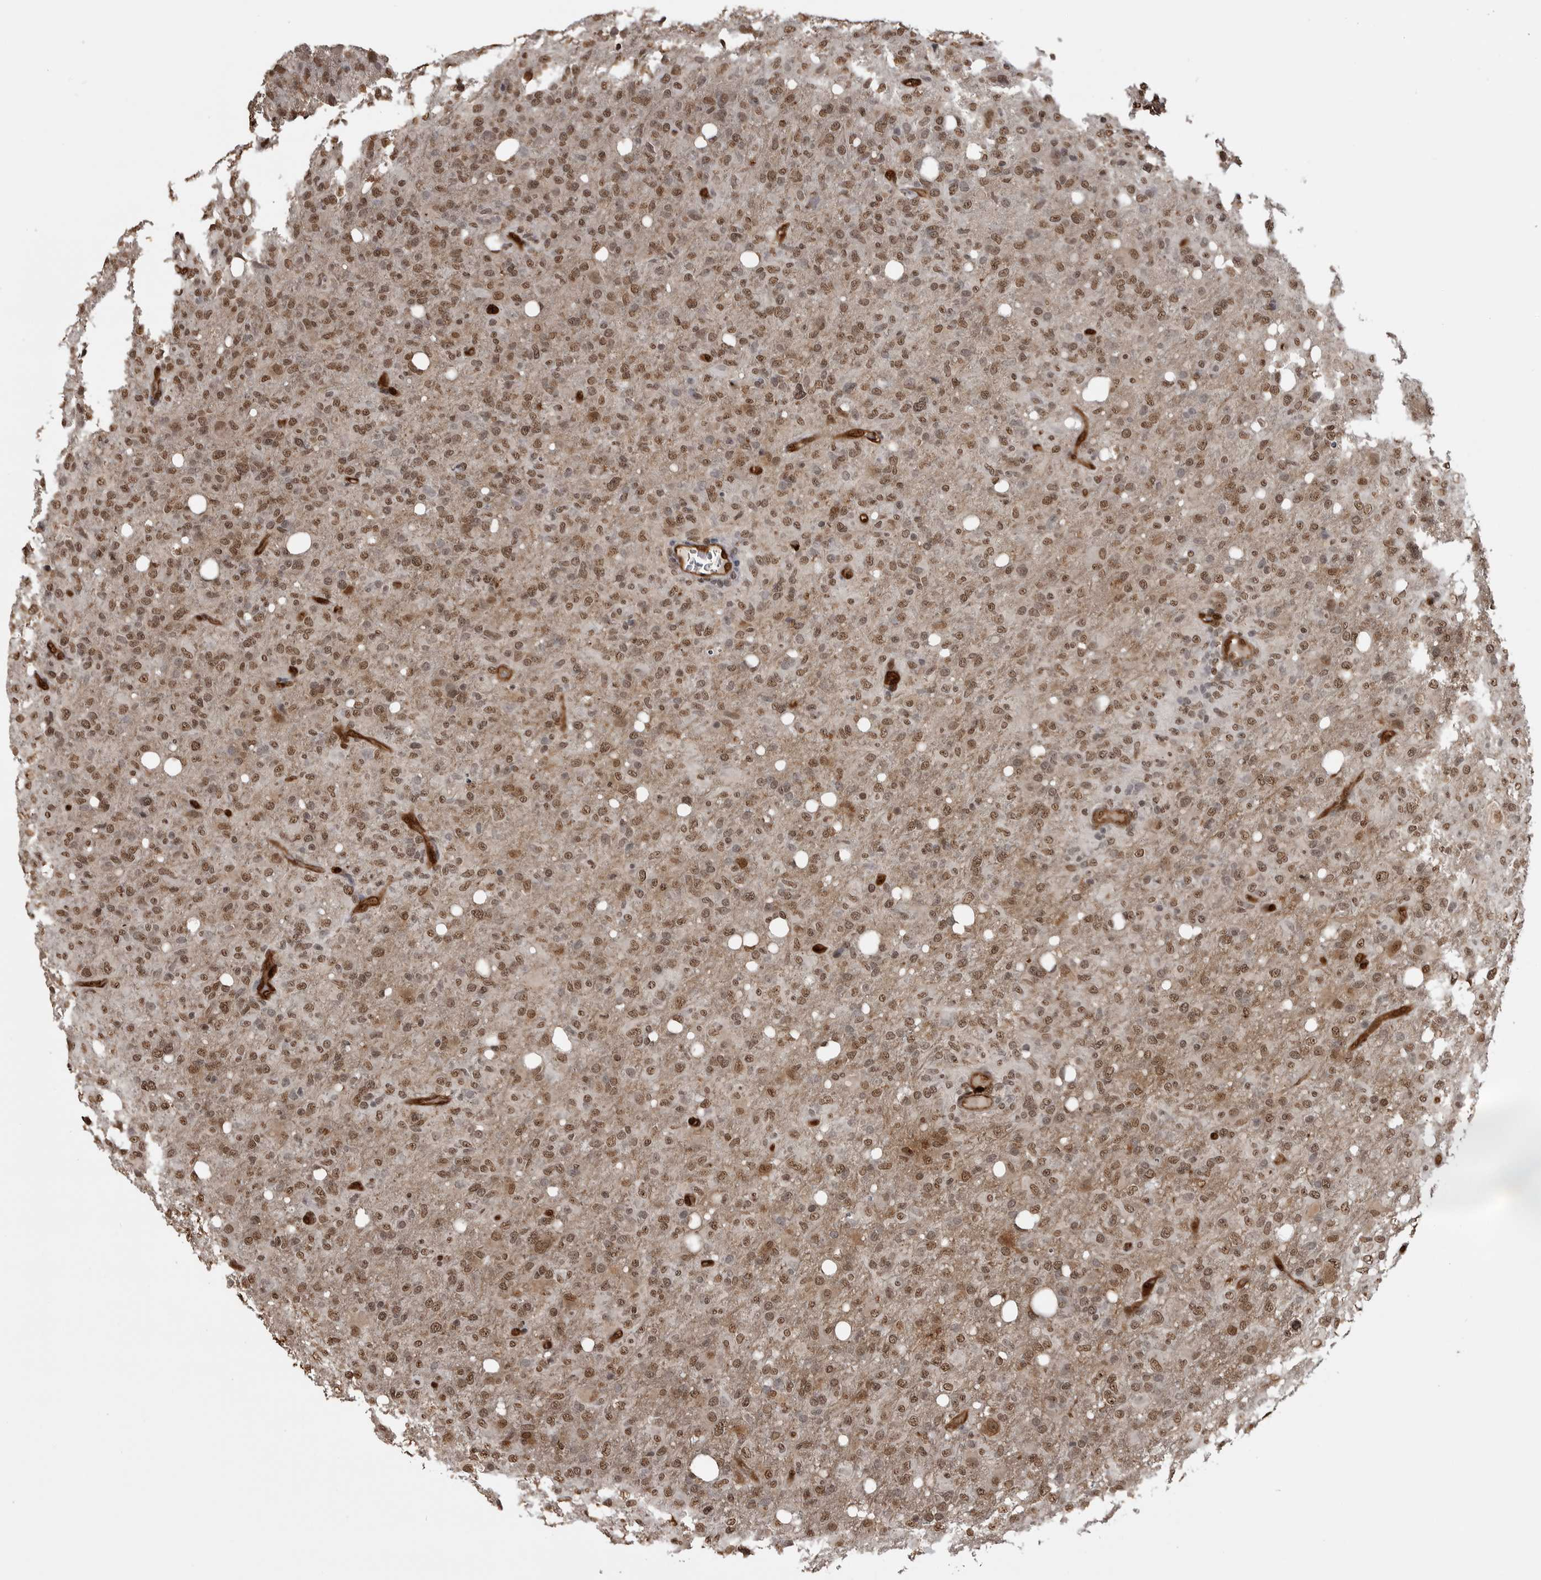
{"staining": {"intensity": "moderate", "quantity": ">75%", "location": "nuclear"}, "tissue": "glioma", "cell_type": "Tumor cells", "image_type": "cancer", "snomed": [{"axis": "morphology", "description": "Glioma, malignant, High grade"}, {"axis": "topography", "description": "Brain"}], "caption": "Moderate nuclear staining for a protein is seen in approximately >75% of tumor cells of glioma using immunohistochemistry (IHC).", "gene": "SMAD2", "patient": {"sex": "female", "age": 57}}